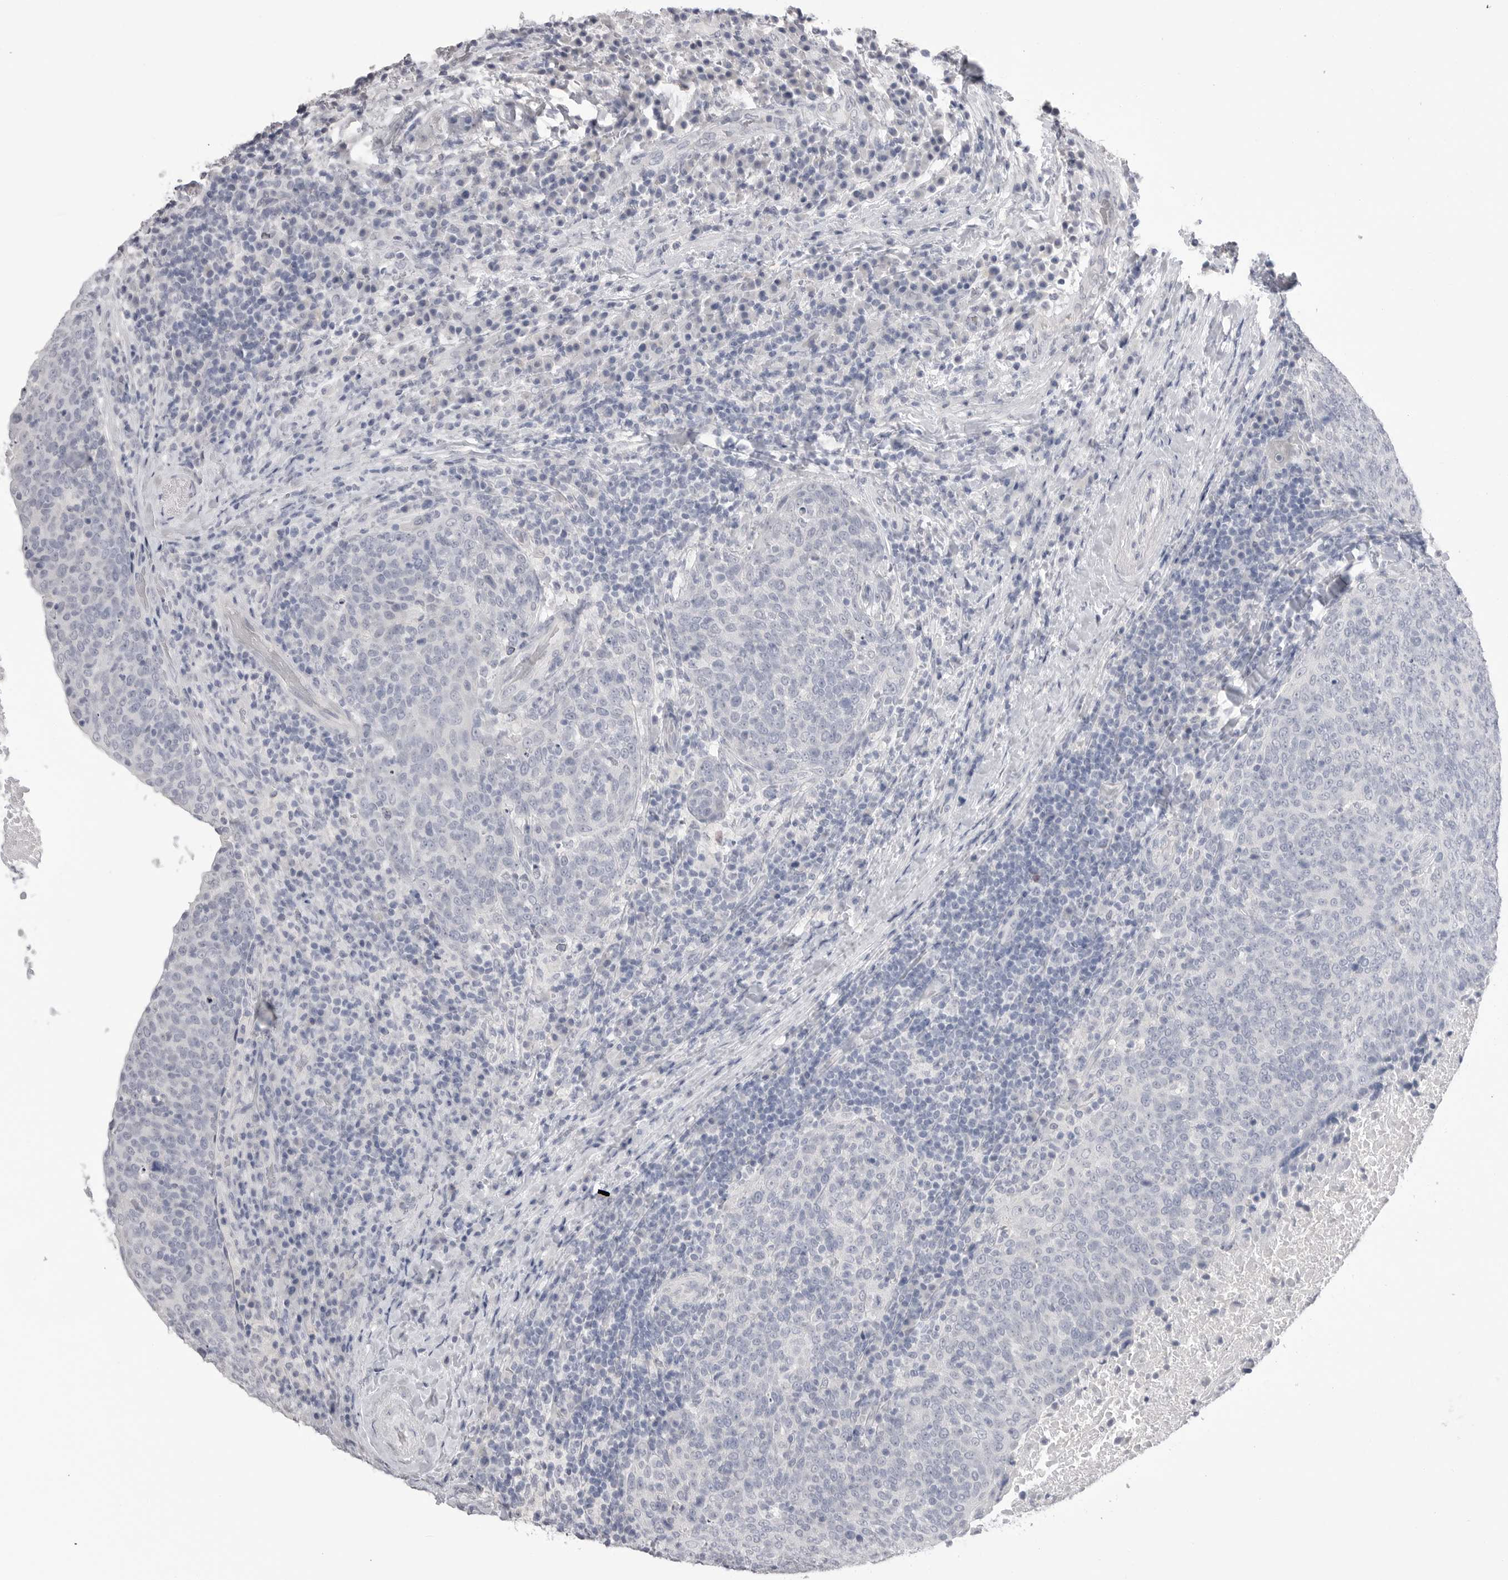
{"staining": {"intensity": "negative", "quantity": "none", "location": "none"}, "tissue": "head and neck cancer", "cell_type": "Tumor cells", "image_type": "cancer", "snomed": [{"axis": "morphology", "description": "Squamous cell carcinoma, NOS"}, {"axis": "morphology", "description": "Squamous cell carcinoma, metastatic, NOS"}, {"axis": "topography", "description": "Lymph node"}, {"axis": "topography", "description": "Head-Neck"}], "caption": "Immunohistochemistry (IHC) photomicrograph of neoplastic tissue: head and neck metastatic squamous cell carcinoma stained with DAB (3,3'-diaminobenzidine) demonstrates no significant protein positivity in tumor cells.", "gene": "CPB1", "patient": {"sex": "male", "age": 62}}